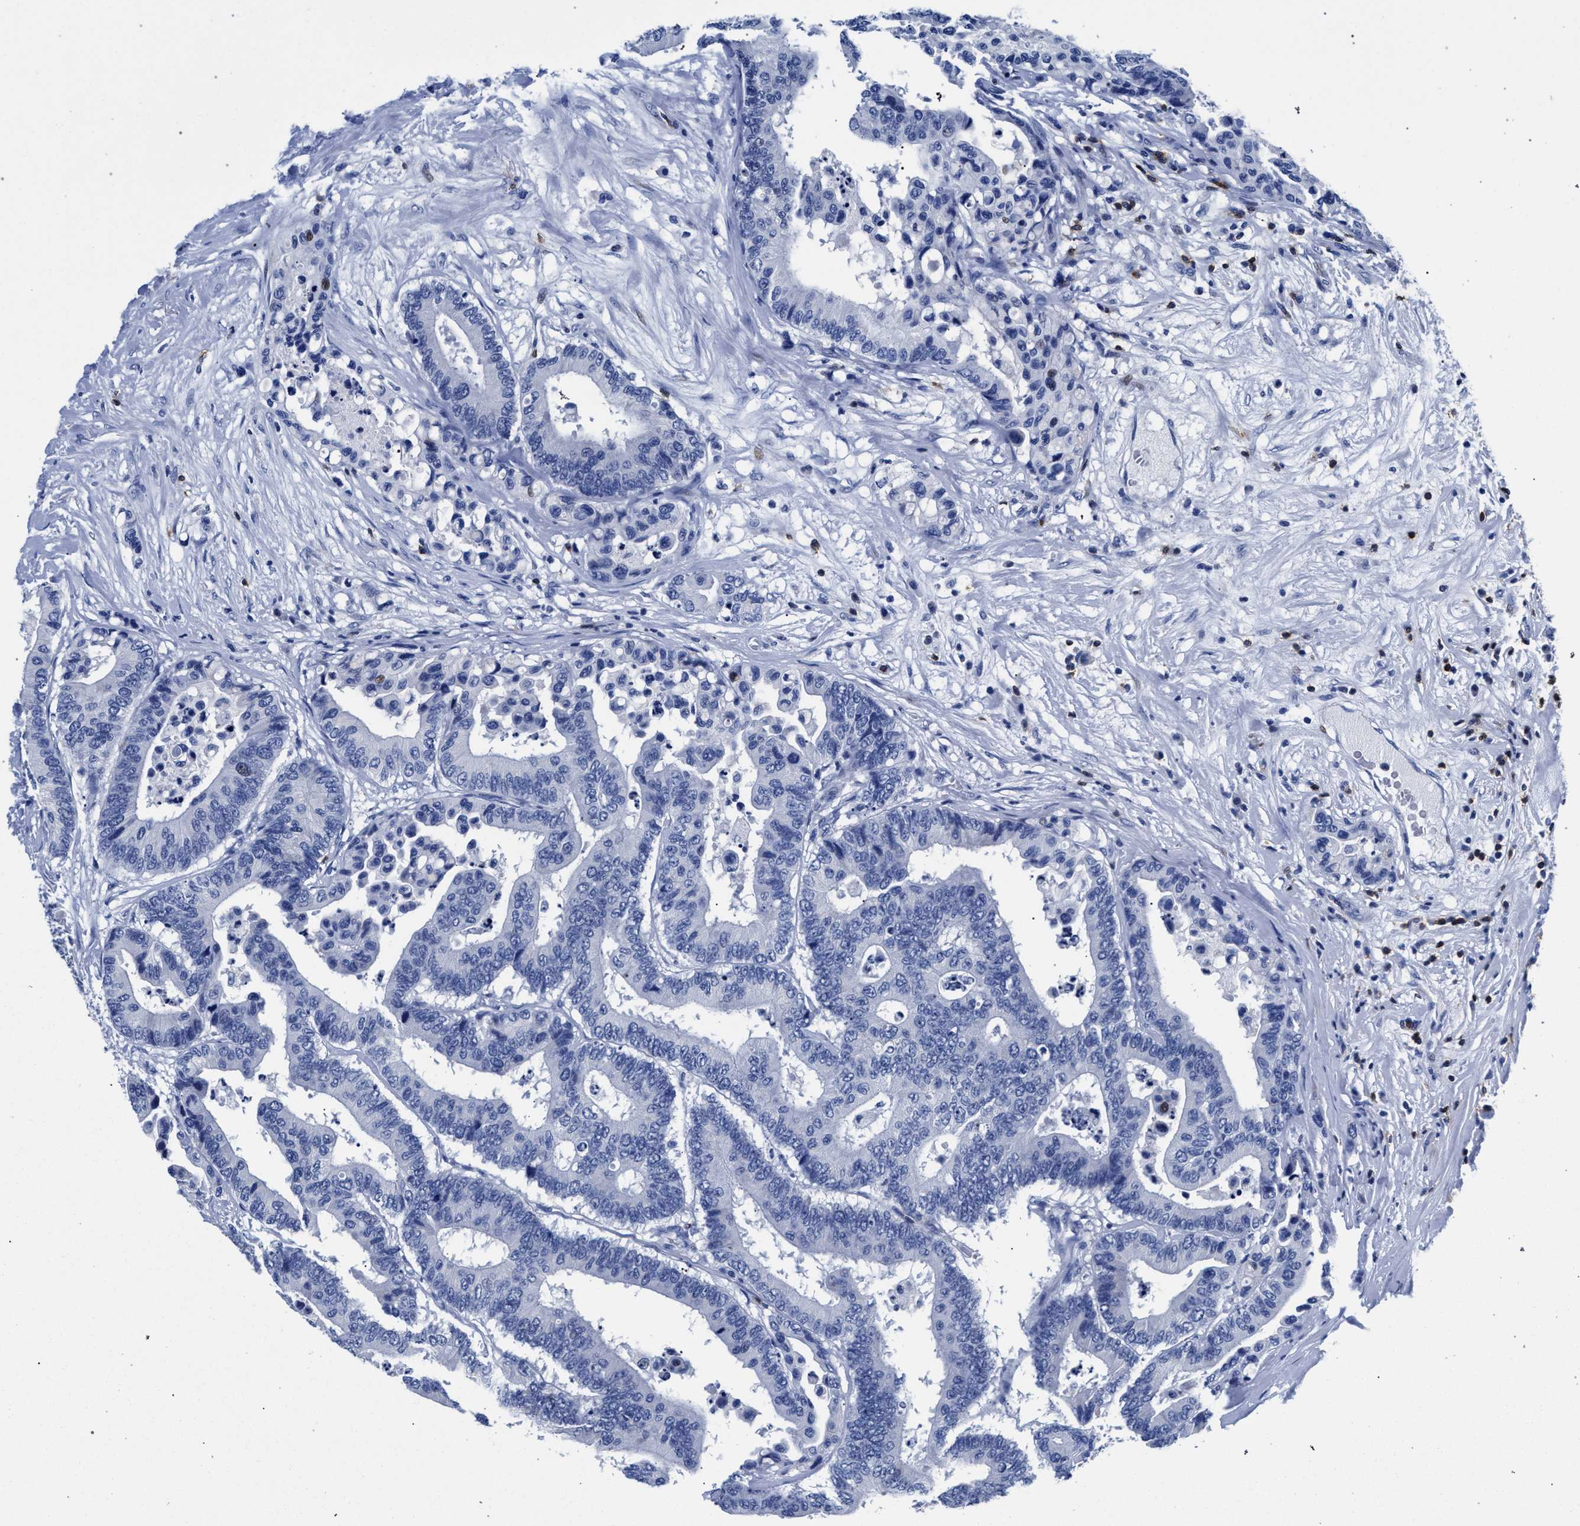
{"staining": {"intensity": "negative", "quantity": "none", "location": "none"}, "tissue": "colorectal cancer", "cell_type": "Tumor cells", "image_type": "cancer", "snomed": [{"axis": "morphology", "description": "Normal tissue, NOS"}, {"axis": "morphology", "description": "Adenocarcinoma, NOS"}, {"axis": "topography", "description": "Colon"}], "caption": "Protein analysis of colorectal cancer (adenocarcinoma) shows no significant positivity in tumor cells.", "gene": "KLRK1", "patient": {"sex": "male", "age": 82}}